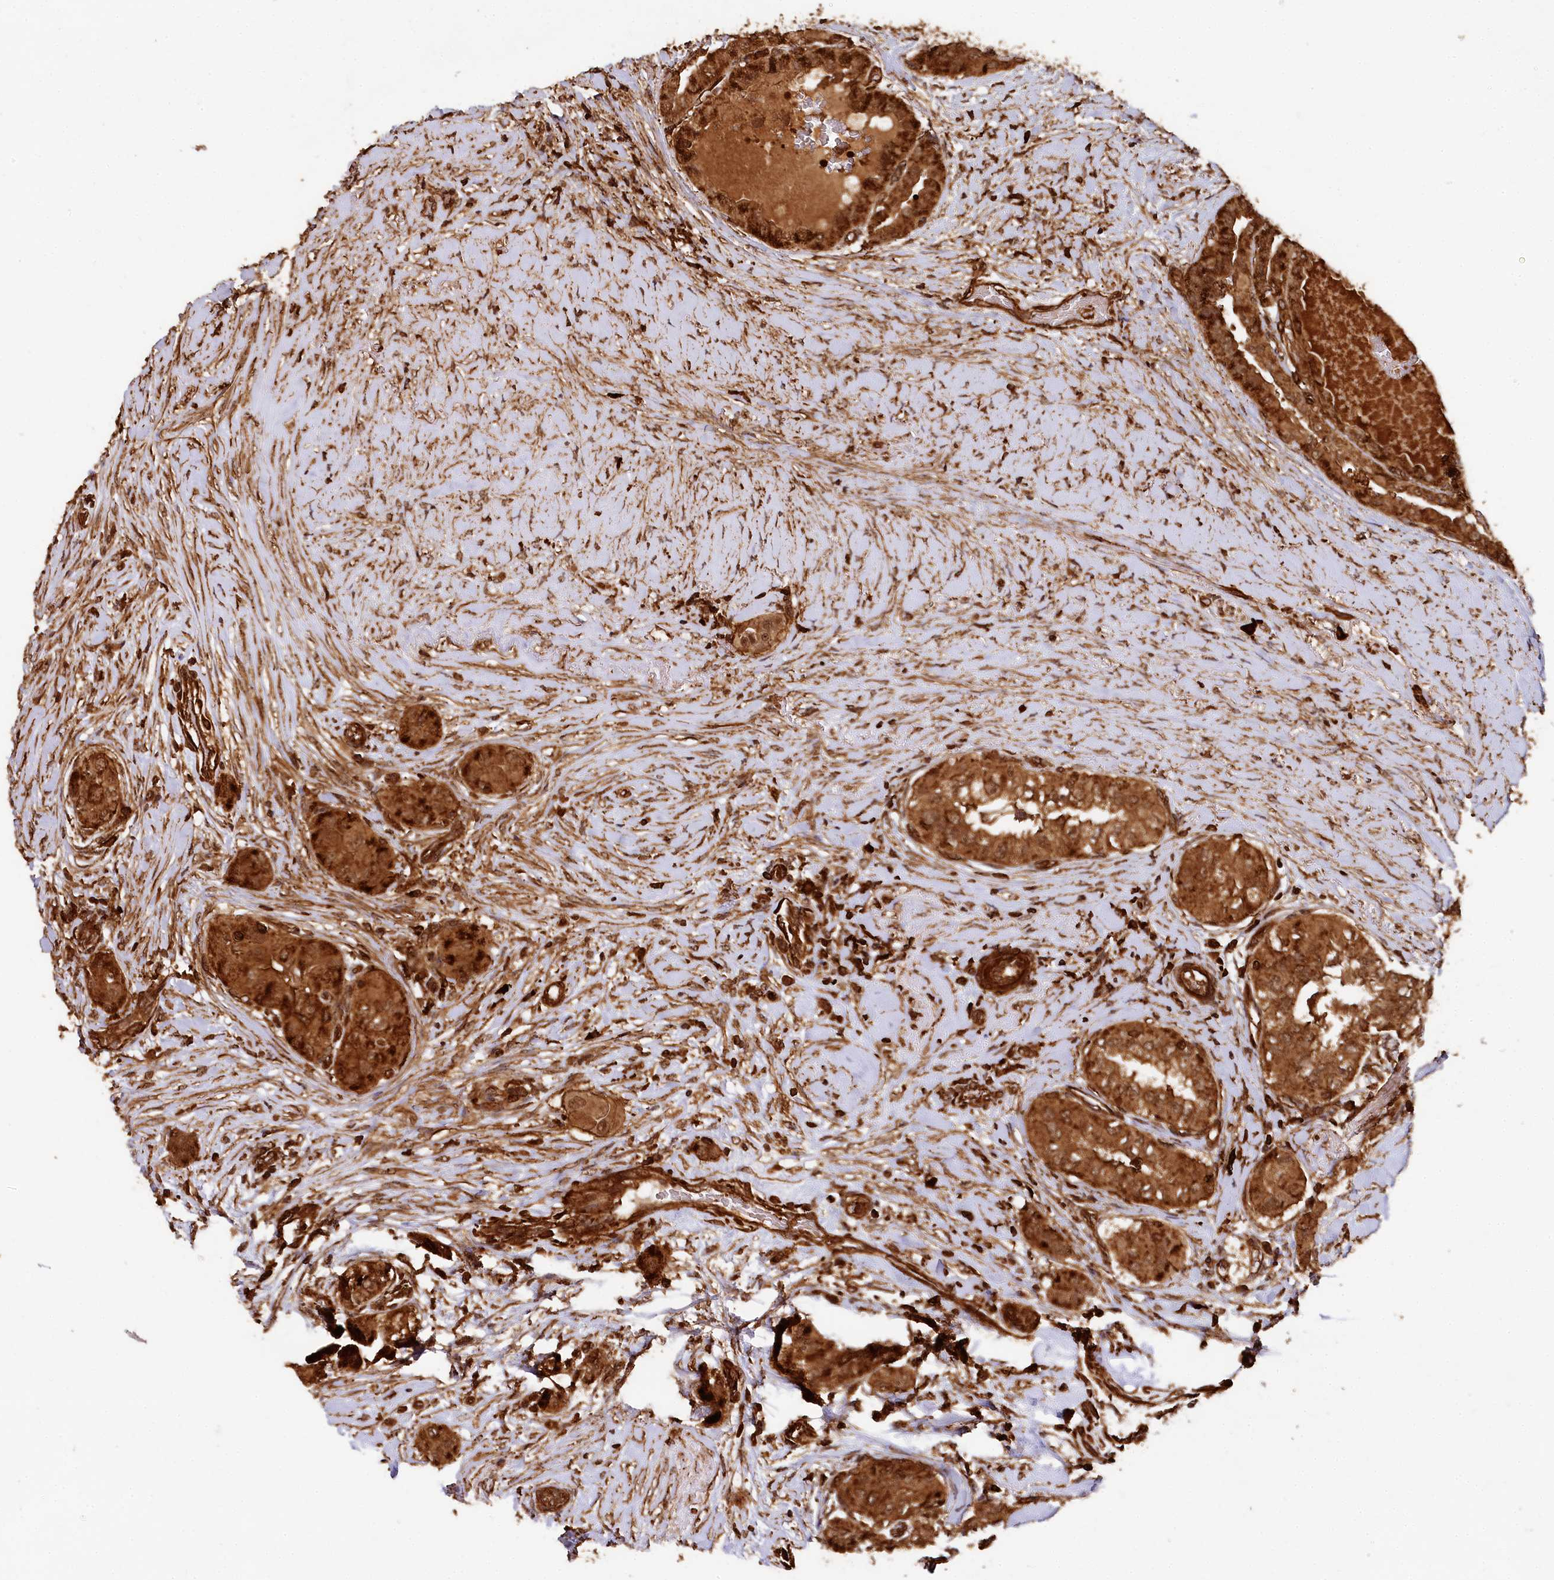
{"staining": {"intensity": "strong", "quantity": ">75%", "location": "cytoplasmic/membranous,nuclear"}, "tissue": "thyroid cancer", "cell_type": "Tumor cells", "image_type": "cancer", "snomed": [{"axis": "morphology", "description": "Papillary adenocarcinoma, NOS"}, {"axis": "topography", "description": "Thyroid gland"}], "caption": "Thyroid papillary adenocarcinoma tissue shows strong cytoplasmic/membranous and nuclear expression in about >75% of tumor cells, visualized by immunohistochemistry.", "gene": "STUB1", "patient": {"sex": "female", "age": 59}}